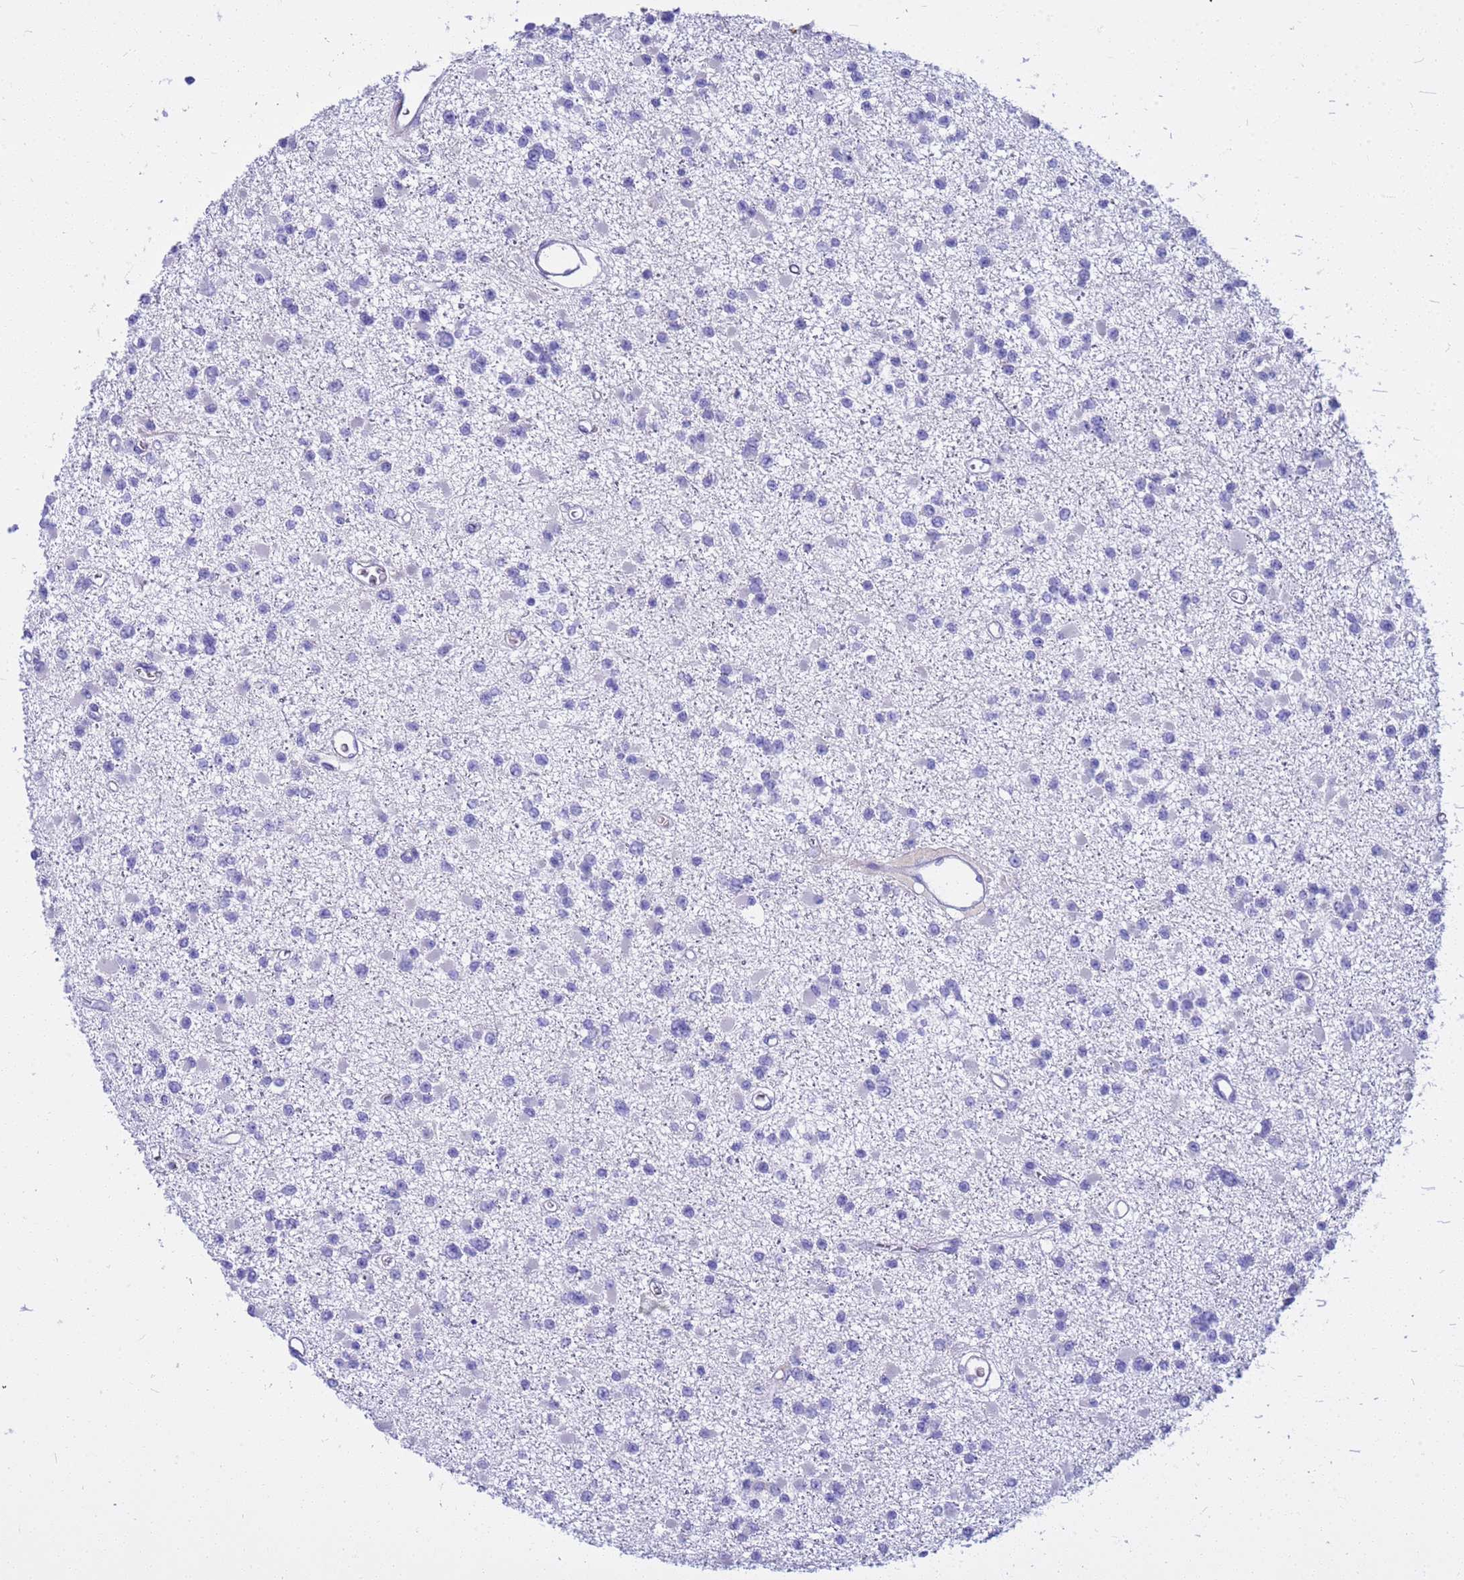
{"staining": {"intensity": "negative", "quantity": "none", "location": "none"}, "tissue": "glioma", "cell_type": "Tumor cells", "image_type": "cancer", "snomed": [{"axis": "morphology", "description": "Glioma, malignant, Low grade"}, {"axis": "topography", "description": "Brain"}], "caption": "High power microscopy photomicrograph of an IHC histopathology image of glioma, revealing no significant expression in tumor cells. (DAB immunohistochemistry visualized using brightfield microscopy, high magnification).", "gene": "SYCN", "patient": {"sex": "female", "age": 22}}